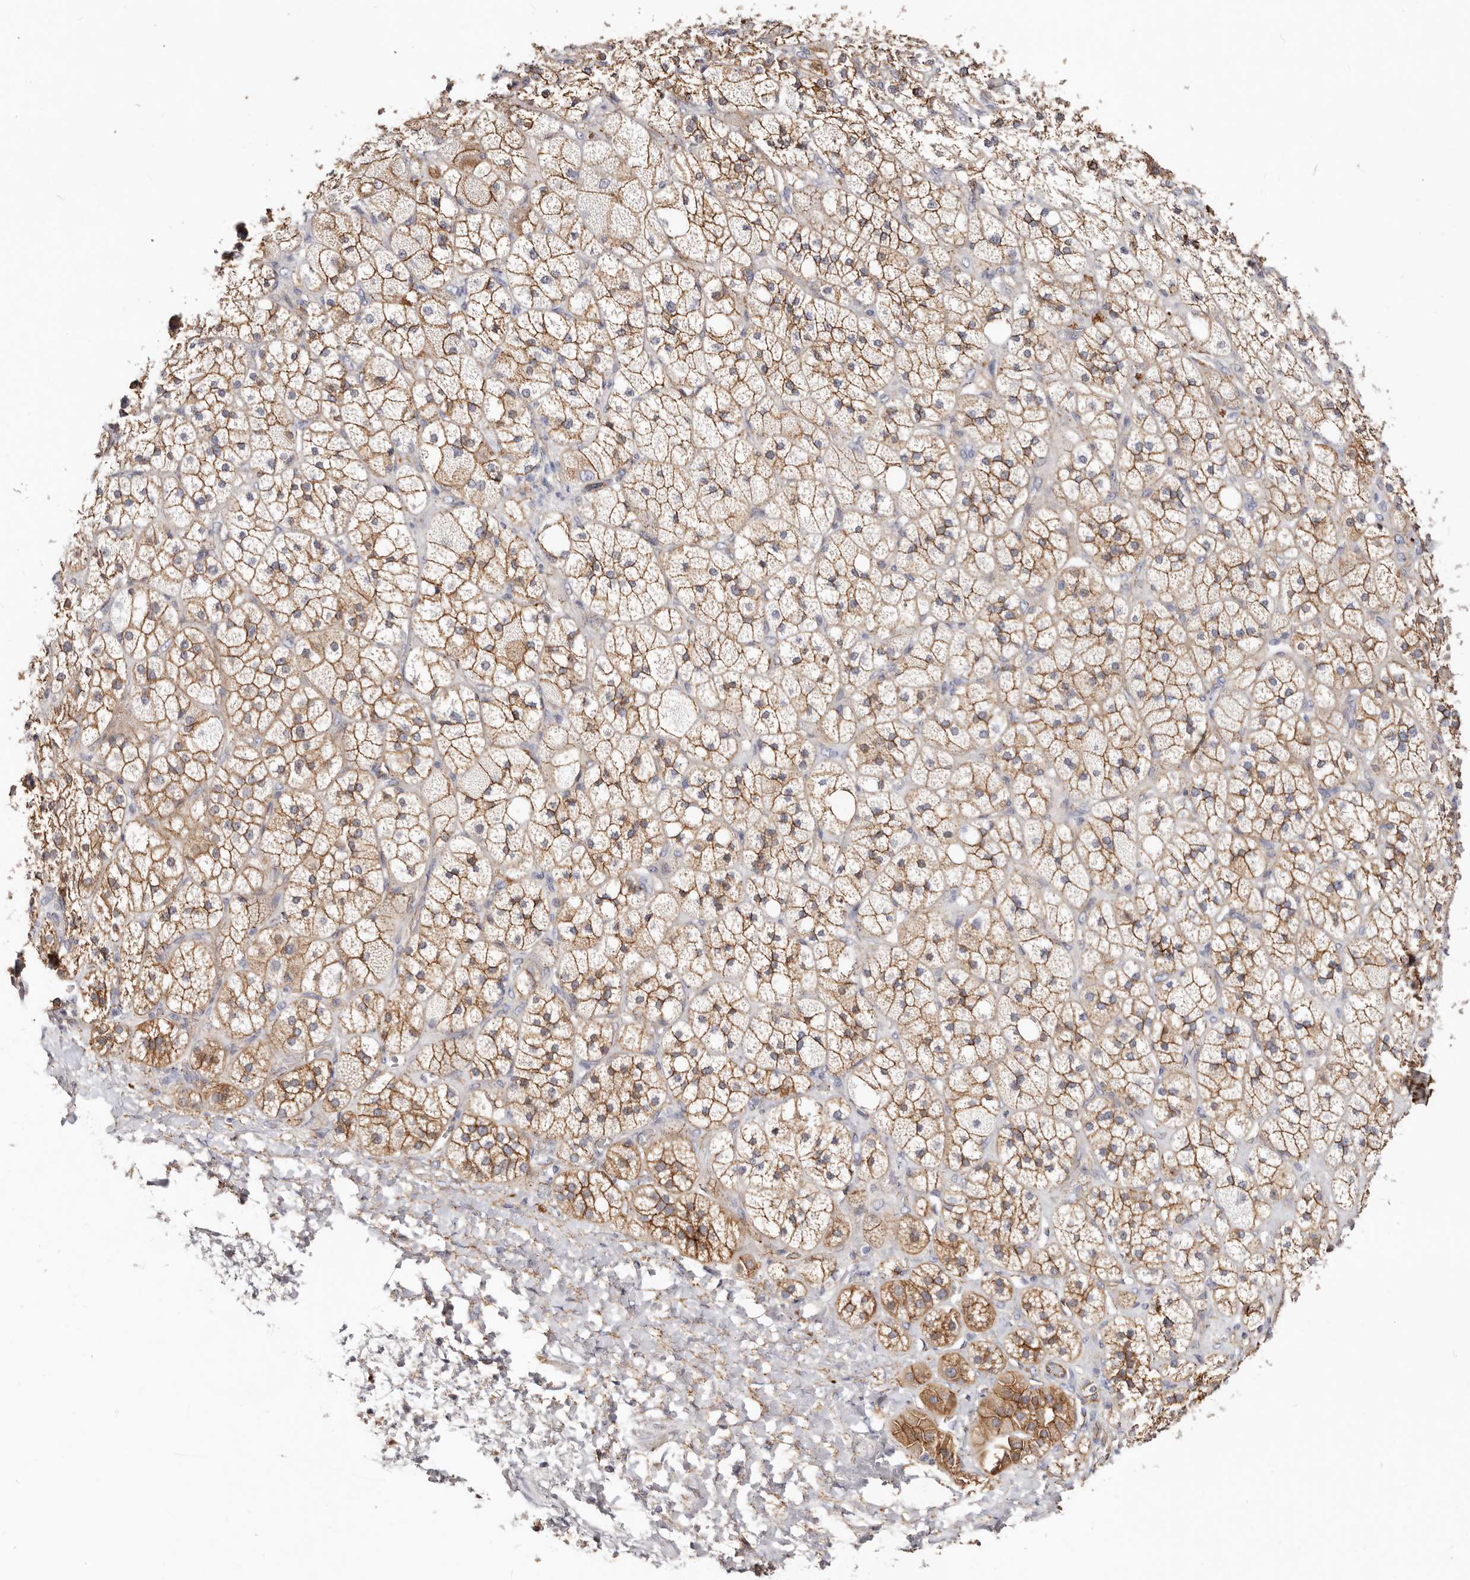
{"staining": {"intensity": "strong", "quantity": ">75%", "location": "cytoplasmic/membranous"}, "tissue": "adrenal gland", "cell_type": "Glandular cells", "image_type": "normal", "snomed": [{"axis": "morphology", "description": "Normal tissue, NOS"}, {"axis": "topography", "description": "Adrenal gland"}], "caption": "Immunohistochemistry (IHC) staining of normal adrenal gland, which reveals high levels of strong cytoplasmic/membranous expression in about >75% of glandular cells indicating strong cytoplasmic/membranous protein staining. The staining was performed using DAB (brown) for protein detection and nuclei were counterstained in hematoxylin (blue).", "gene": "CTNNB1", "patient": {"sex": "male", "age": 61}}